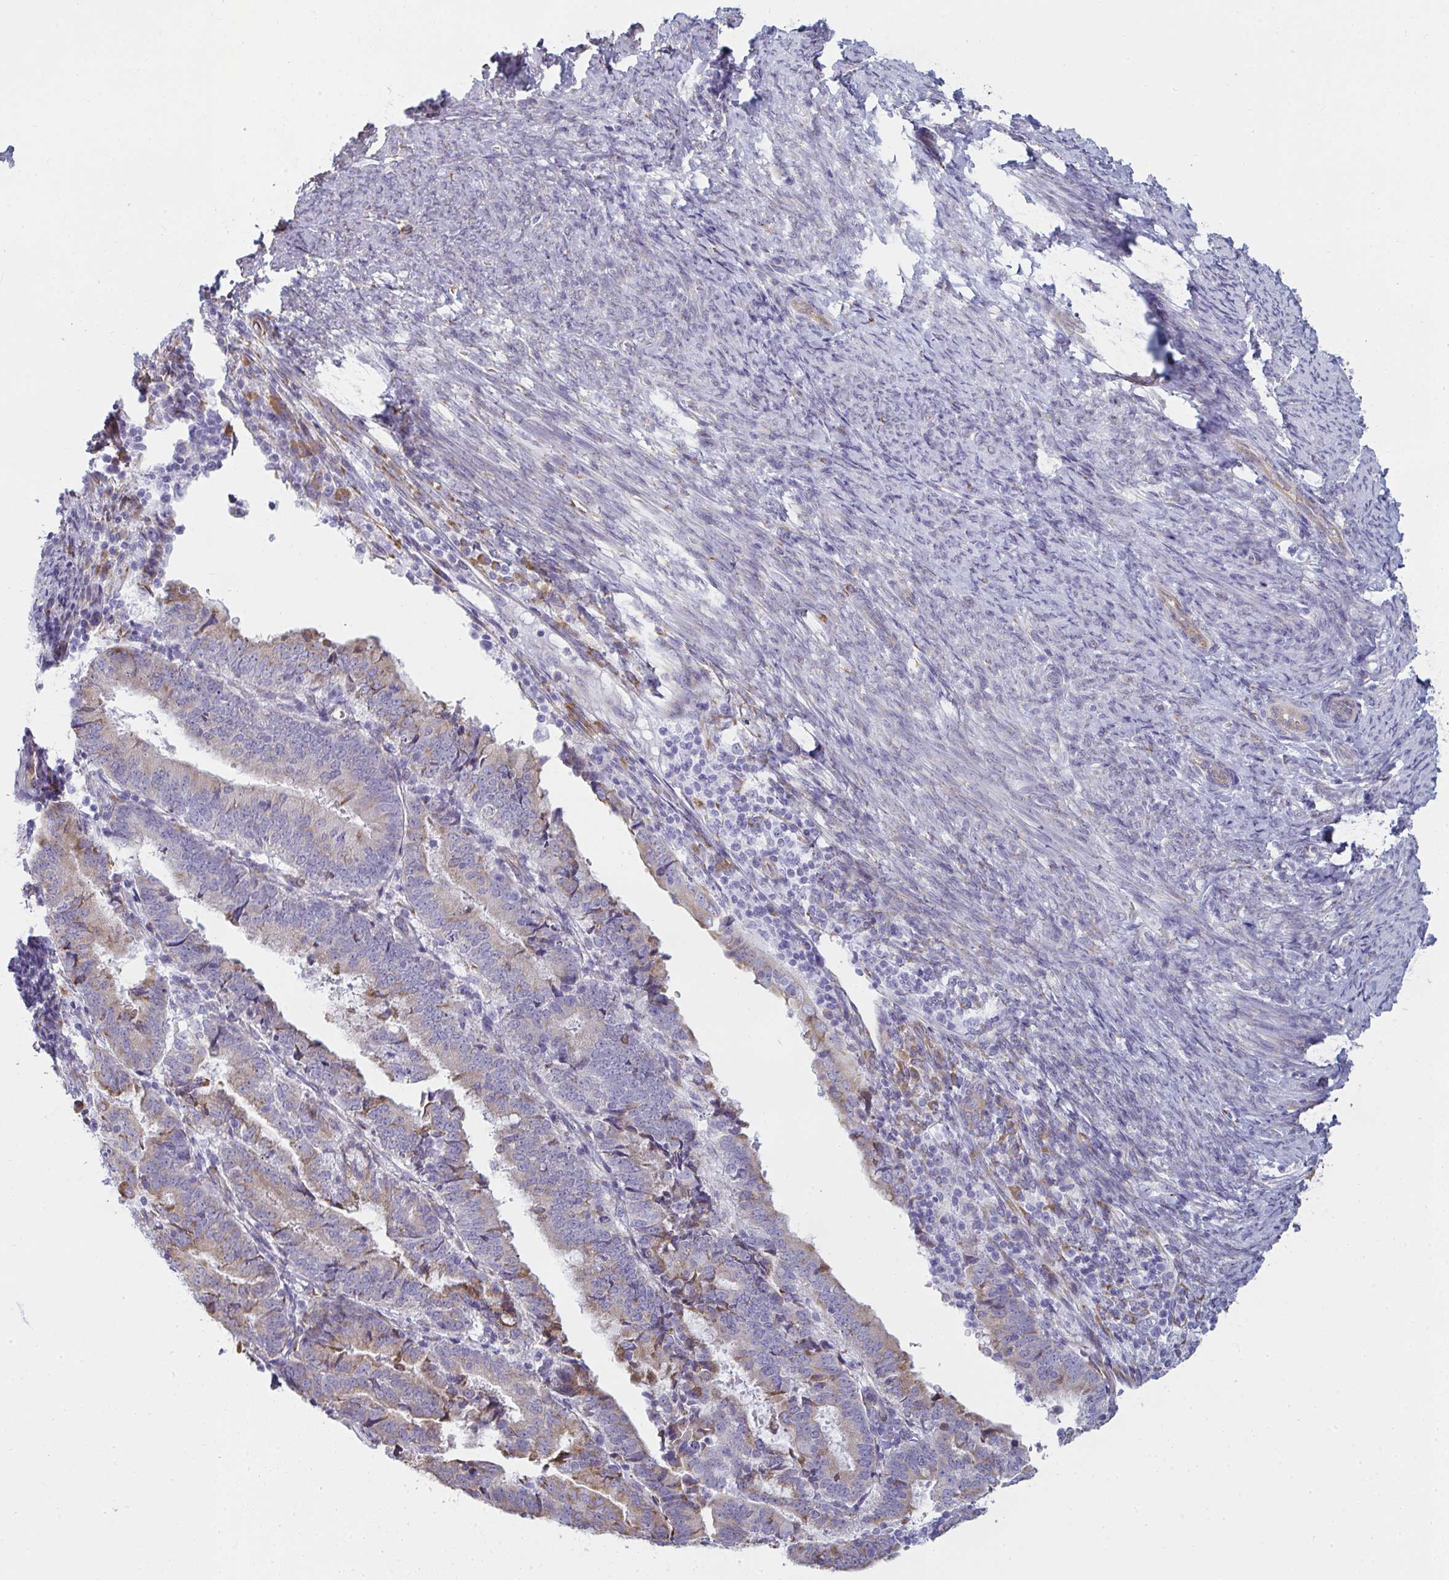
{"staining": {"intensity": "weak", "quantity": "25%-75%", "location": "cytoplasmic/membranous"}, "tissue": "endometrial cancer", "cell_type": "Tumor cells", "image_type": "cancer", "snomed": [{"axis": "morphology", "description": "Adenocarcinoma, NOS"}, {"axis": "topography", "description": "Endometrium"}], "caption": "This is a histology image of IHC staining of endometrial cancer (adenocarcinoma), which shows weak expression in the cytoplasmic/membranous of tumor cells.", "gene": "SHROOM1", "patient": {"sex": "female", "age": 70}}